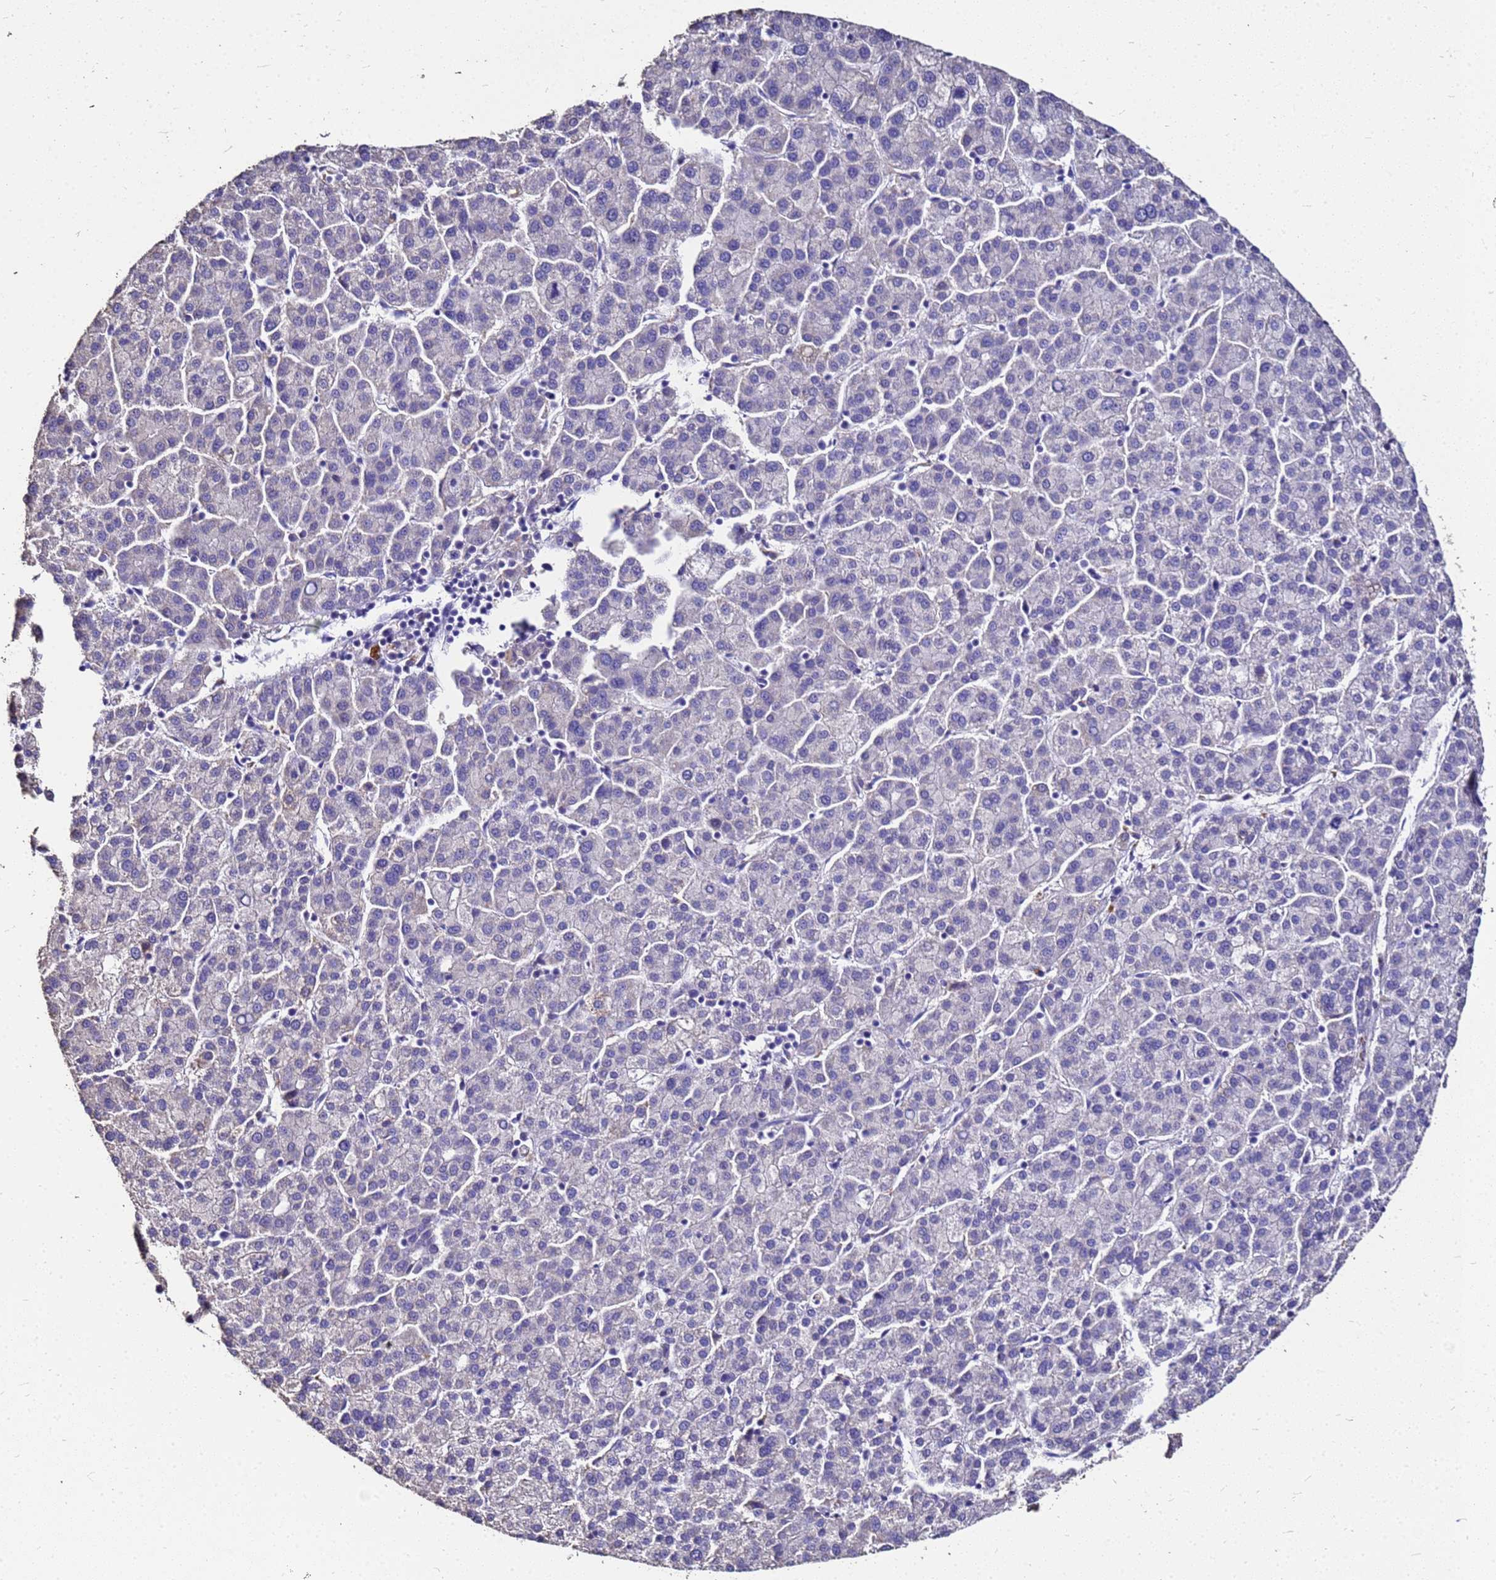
{"staining": {"intensity": "negative", "quantity": "none", "location": "none"}, "tissue": "liver cancer", "cell_type": "Tumor cells", "image_type": "cancer", "snomed": [{"axis": "morphology", "description": "Carcinoma, Hepatocellular, NOS"}, {"axis": "topography", "description": "Liver"}], "caption": "This is a micrograph of immunohistochemistry (IHC) staining of liver hepatocellular carcinoma, which shows no positivity in tumor cells. Nuclei are stained in blue.", "gene": "S100A2", "patient": {"sex": "female", "age": 58}}